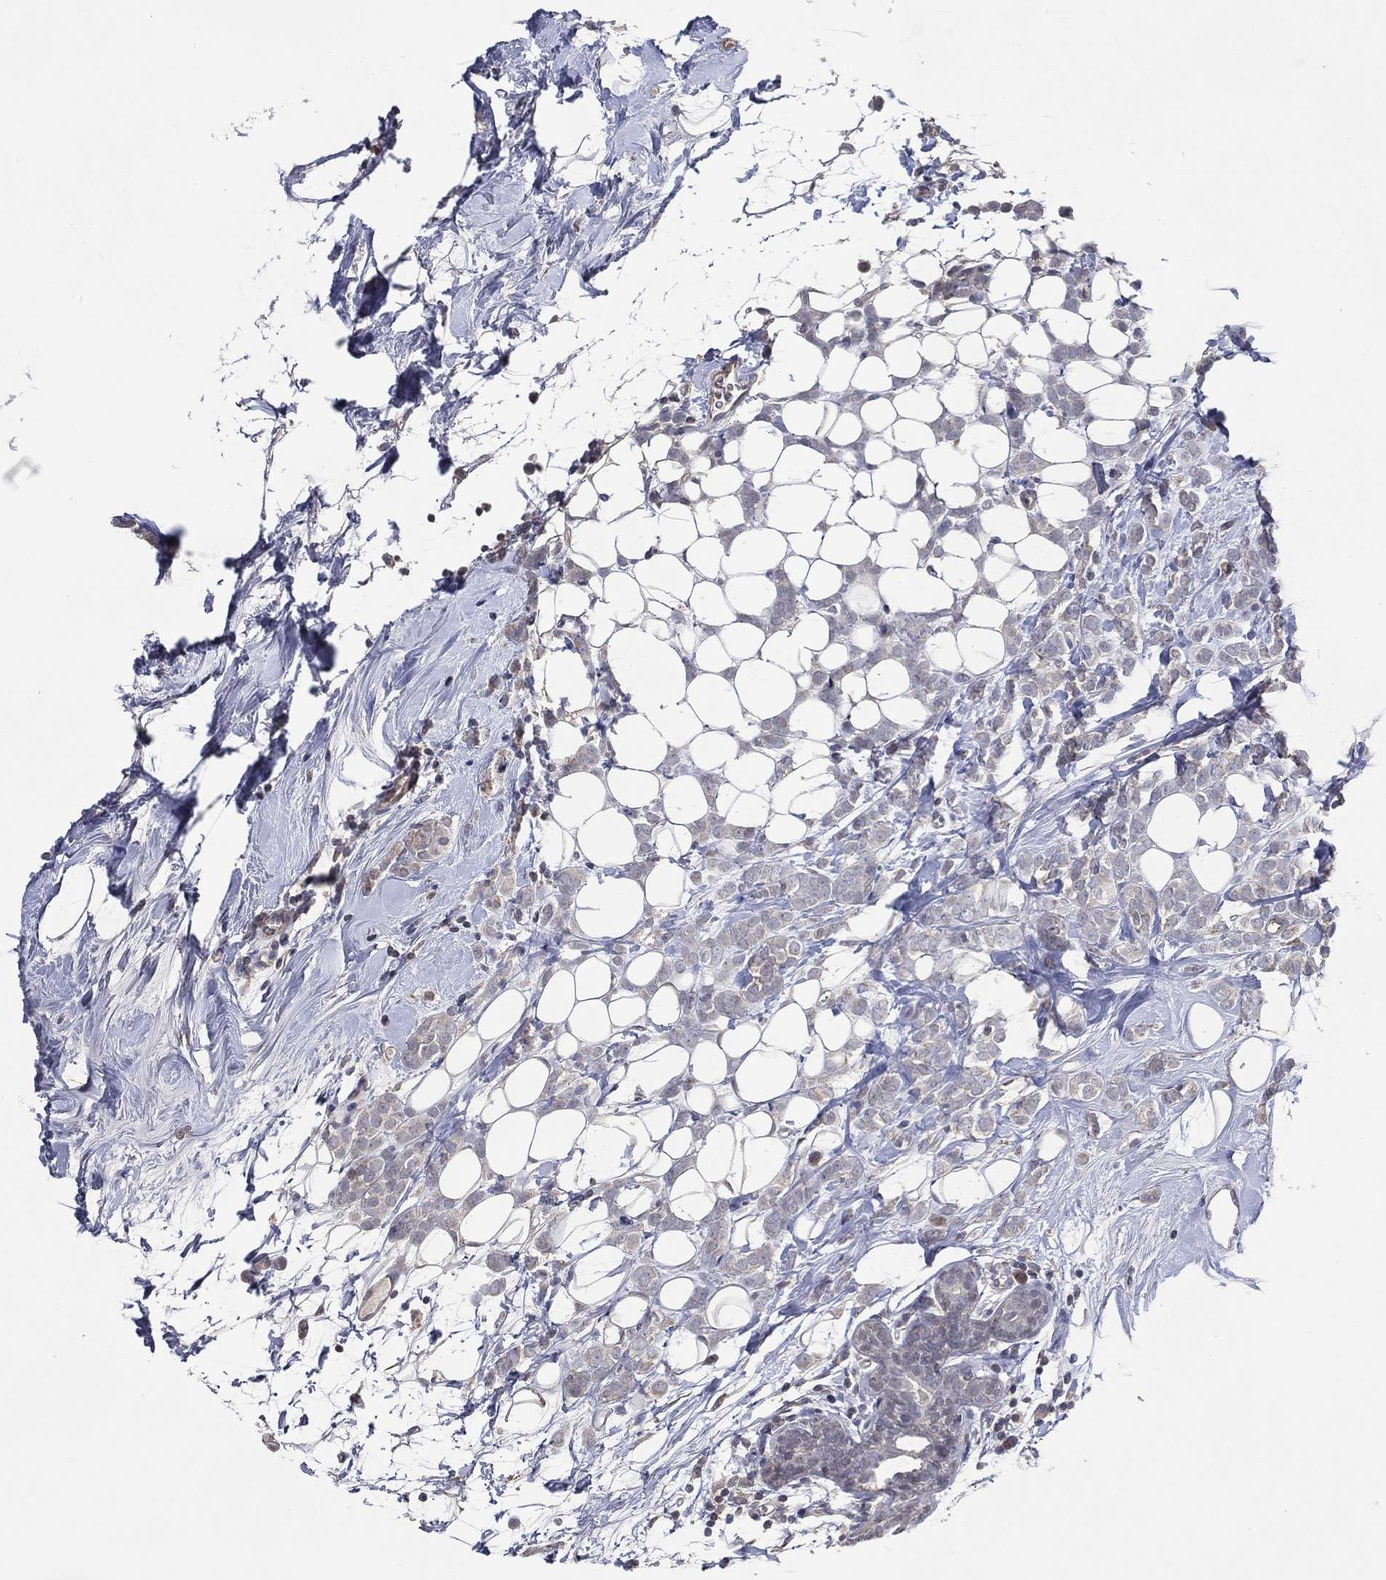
{"staining": {"intensity": "negative", "quantity": "none", "location": "none"}, "tissue": "breast cancer", "cell_type": "Tumor cells", "image_type": "cancer", "snomed": [{"axis": "morphology", "description": "Lobular carcinoma"}, {"axis": "topography", "description": "Breast"}], "caption": "Immunohistochemistry (IHC) of human breast cancer (lobular carcinoma) demonstrates no staining in tumor cells. (Immunohistochemistry, brightfield microscopy, high magnification).", "gene": "DNAH7", "patient": {"sex": "female", "age": 49}}